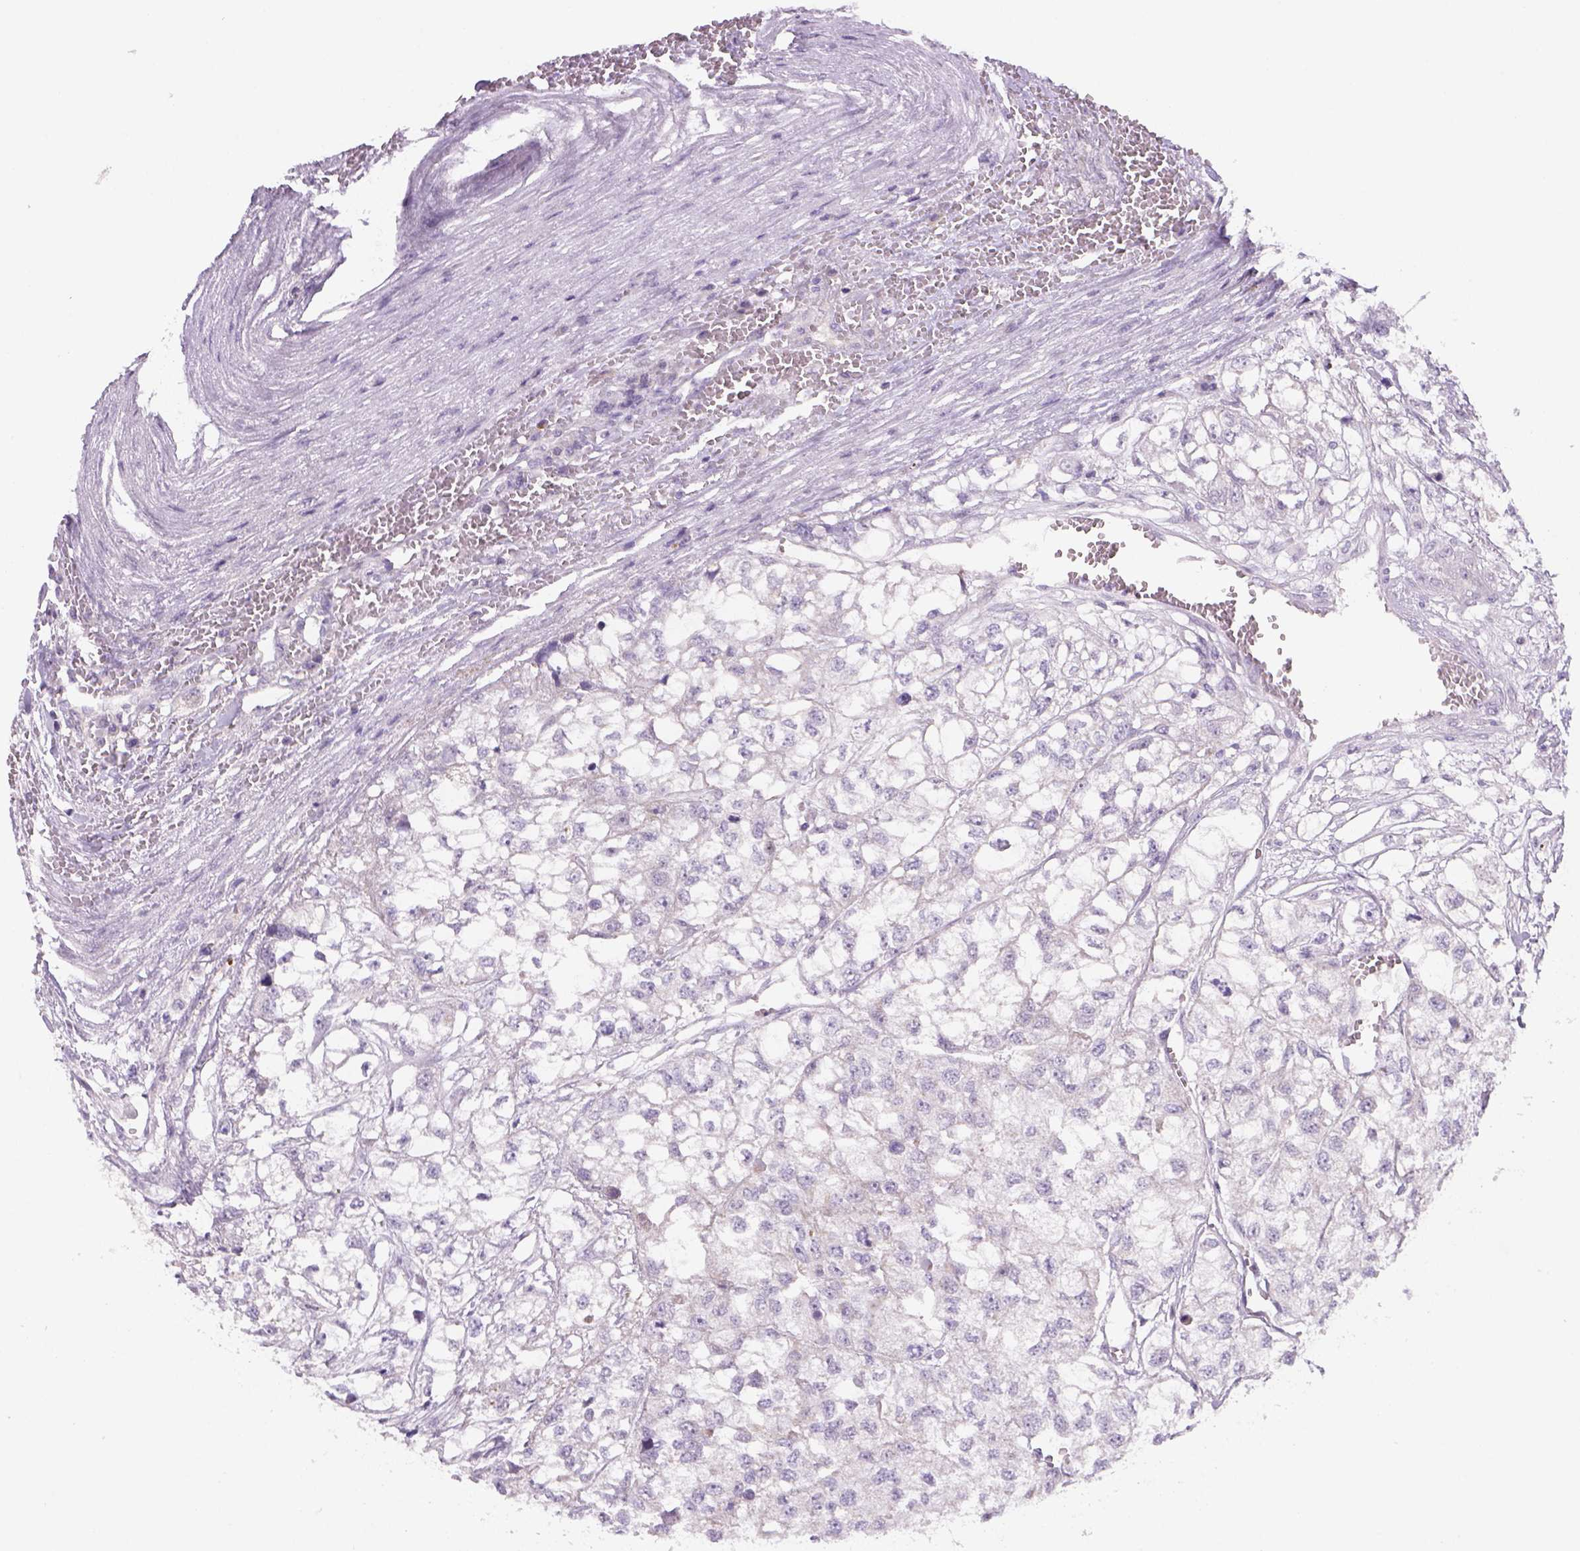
{"staining": {"intensity": "negative", "quantity": "none", "location": "none"}, "tissue": "renal cancer", "cell_type": "Tumor cells", "image_type": "cancer", "snomed": [{"axis": "morphology", "description": "Adenocarcinoma, NOS"}, {"axis": "topography", "description": "Kidney"}], "caption": "An image of renal adenocarcinoma stained for a protein exhibits no brown staining in tumor cells.", "gene": "ADGRV1", "patient": {"sex": "male", "age": 56}}